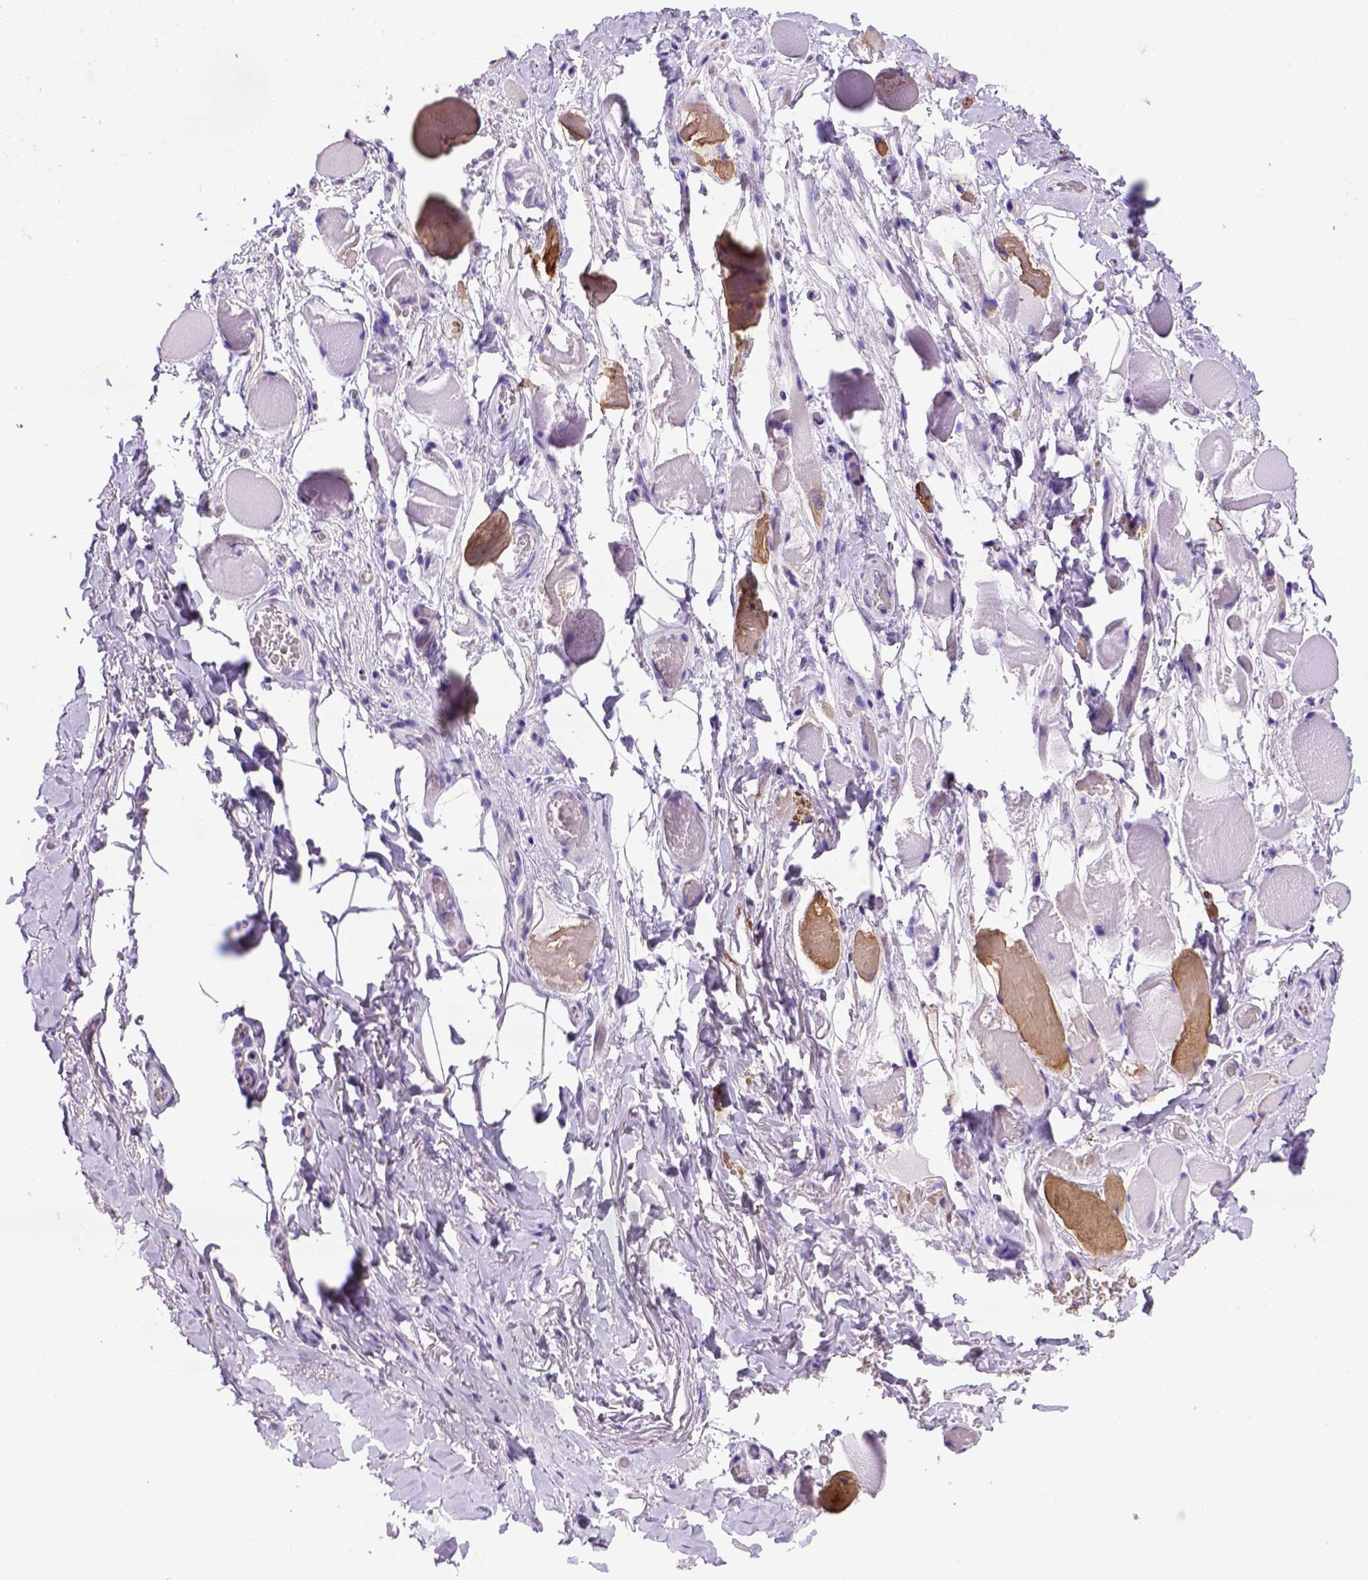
{"staining": {"intensity": "moderate", "quantity": "25%-75%", "location": "cytoplasmic/membranous"}, "tissue": "skeletal muscle", "cell_type": "Myocytes", "image_type": "normal", "snomed": [{"axis": "morphology", "description": "Normal tissue, NOS"}, {"axis": "topography", "description": "Skeletal muscle"}, {"axis": "topography", "description": "Anal"}, {"axis": "topography", "description": "Peripheral nerve tissue"}], "caption": "Skeletal muscle stained with a brown dye displays moderate cytoplasmic/membranous positive staining in approximately 25%-75% of myocytes.", "gene": "ADAM12", "patient": {"sex": "male", "age": 53}}